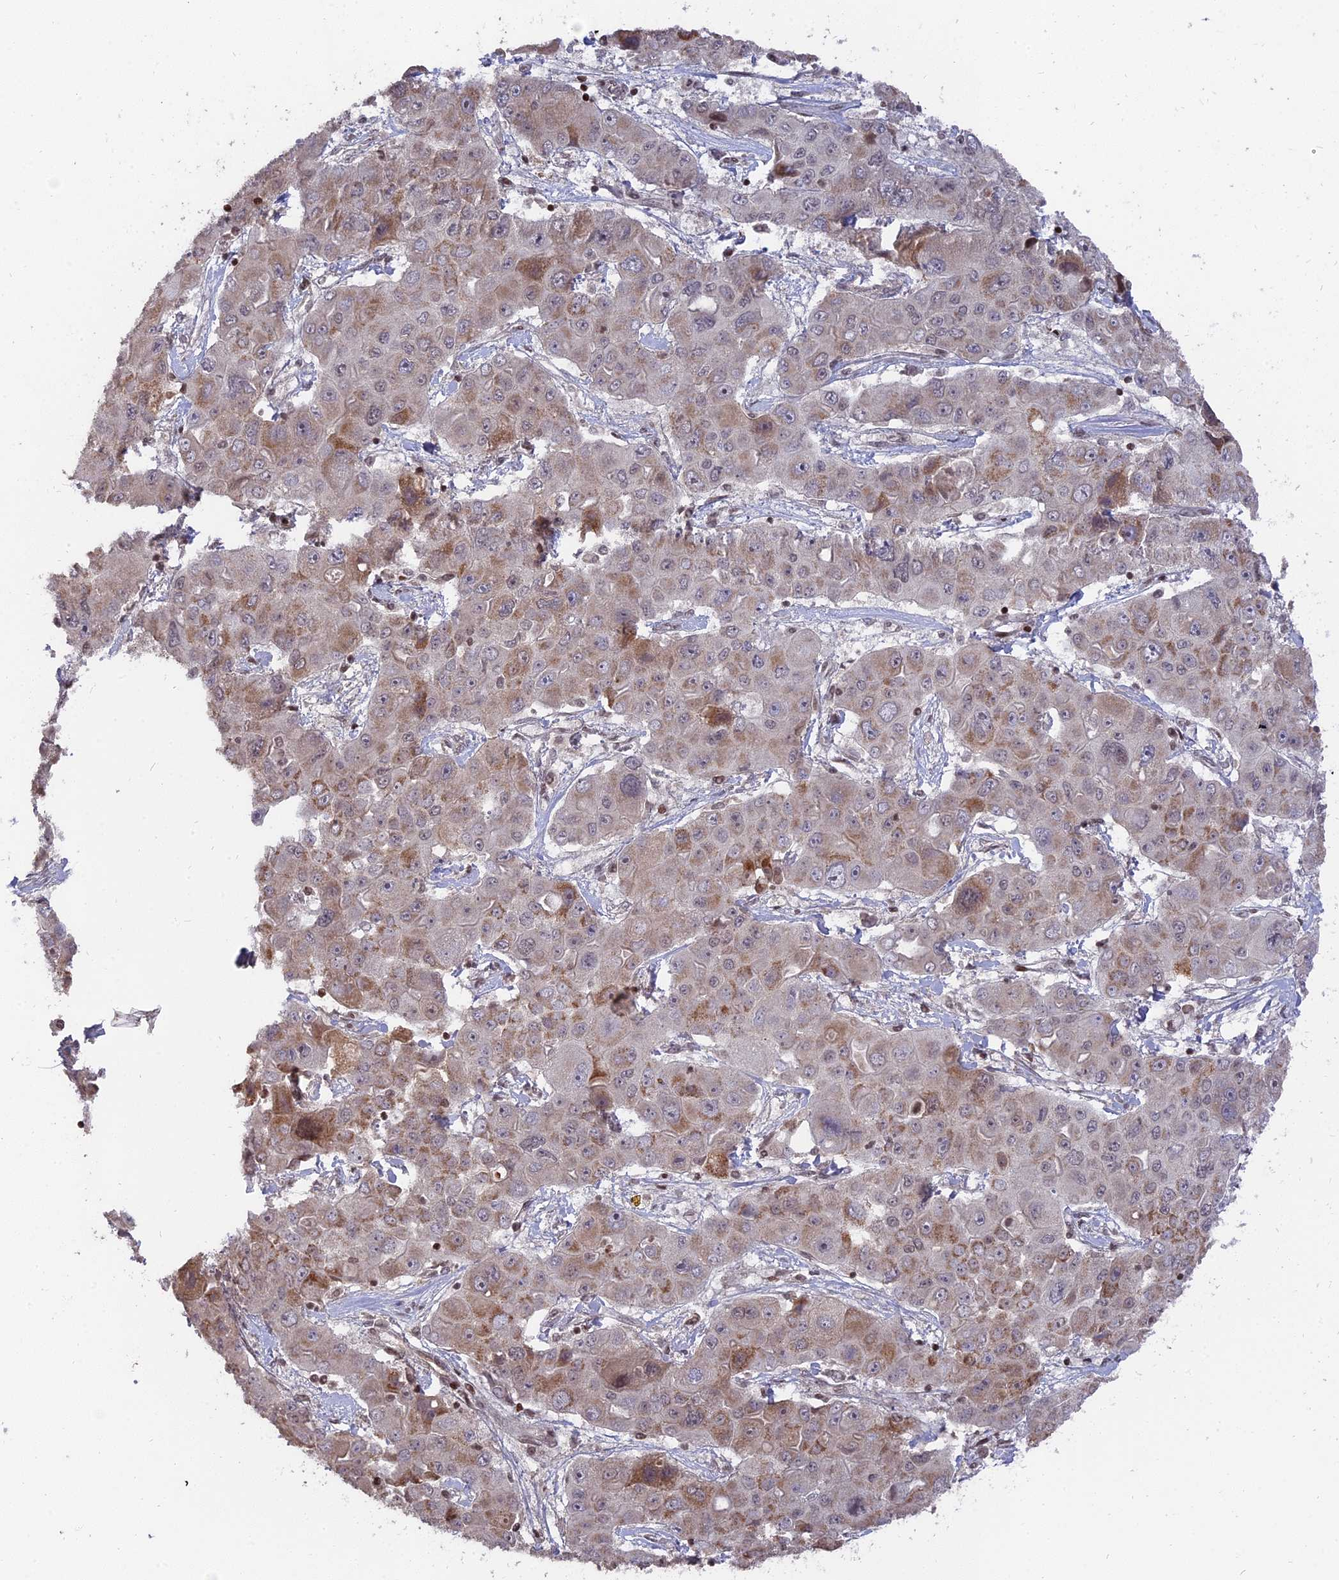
{"staining": {"intensity": "moderate", "quantity": "<25%", "location": "cytoplasmic/membranous"}, "tissue": "liver cancer", "cell_type": "Tumor cells", "image_type": "cancer", "snomed": [{"axis": "morphology", "description": "Cholangiocarcinoma"}, {"axis": "topography", "description": "Liver"}], "caption": "Tumor cells reveal low levels of moderate cytoplasmic/membranous staining in approximately <25% of cells in cholangiocarcinoma (liver).", "gene": "NR1H3", "patient": {"sex": "male", "age": 67}}